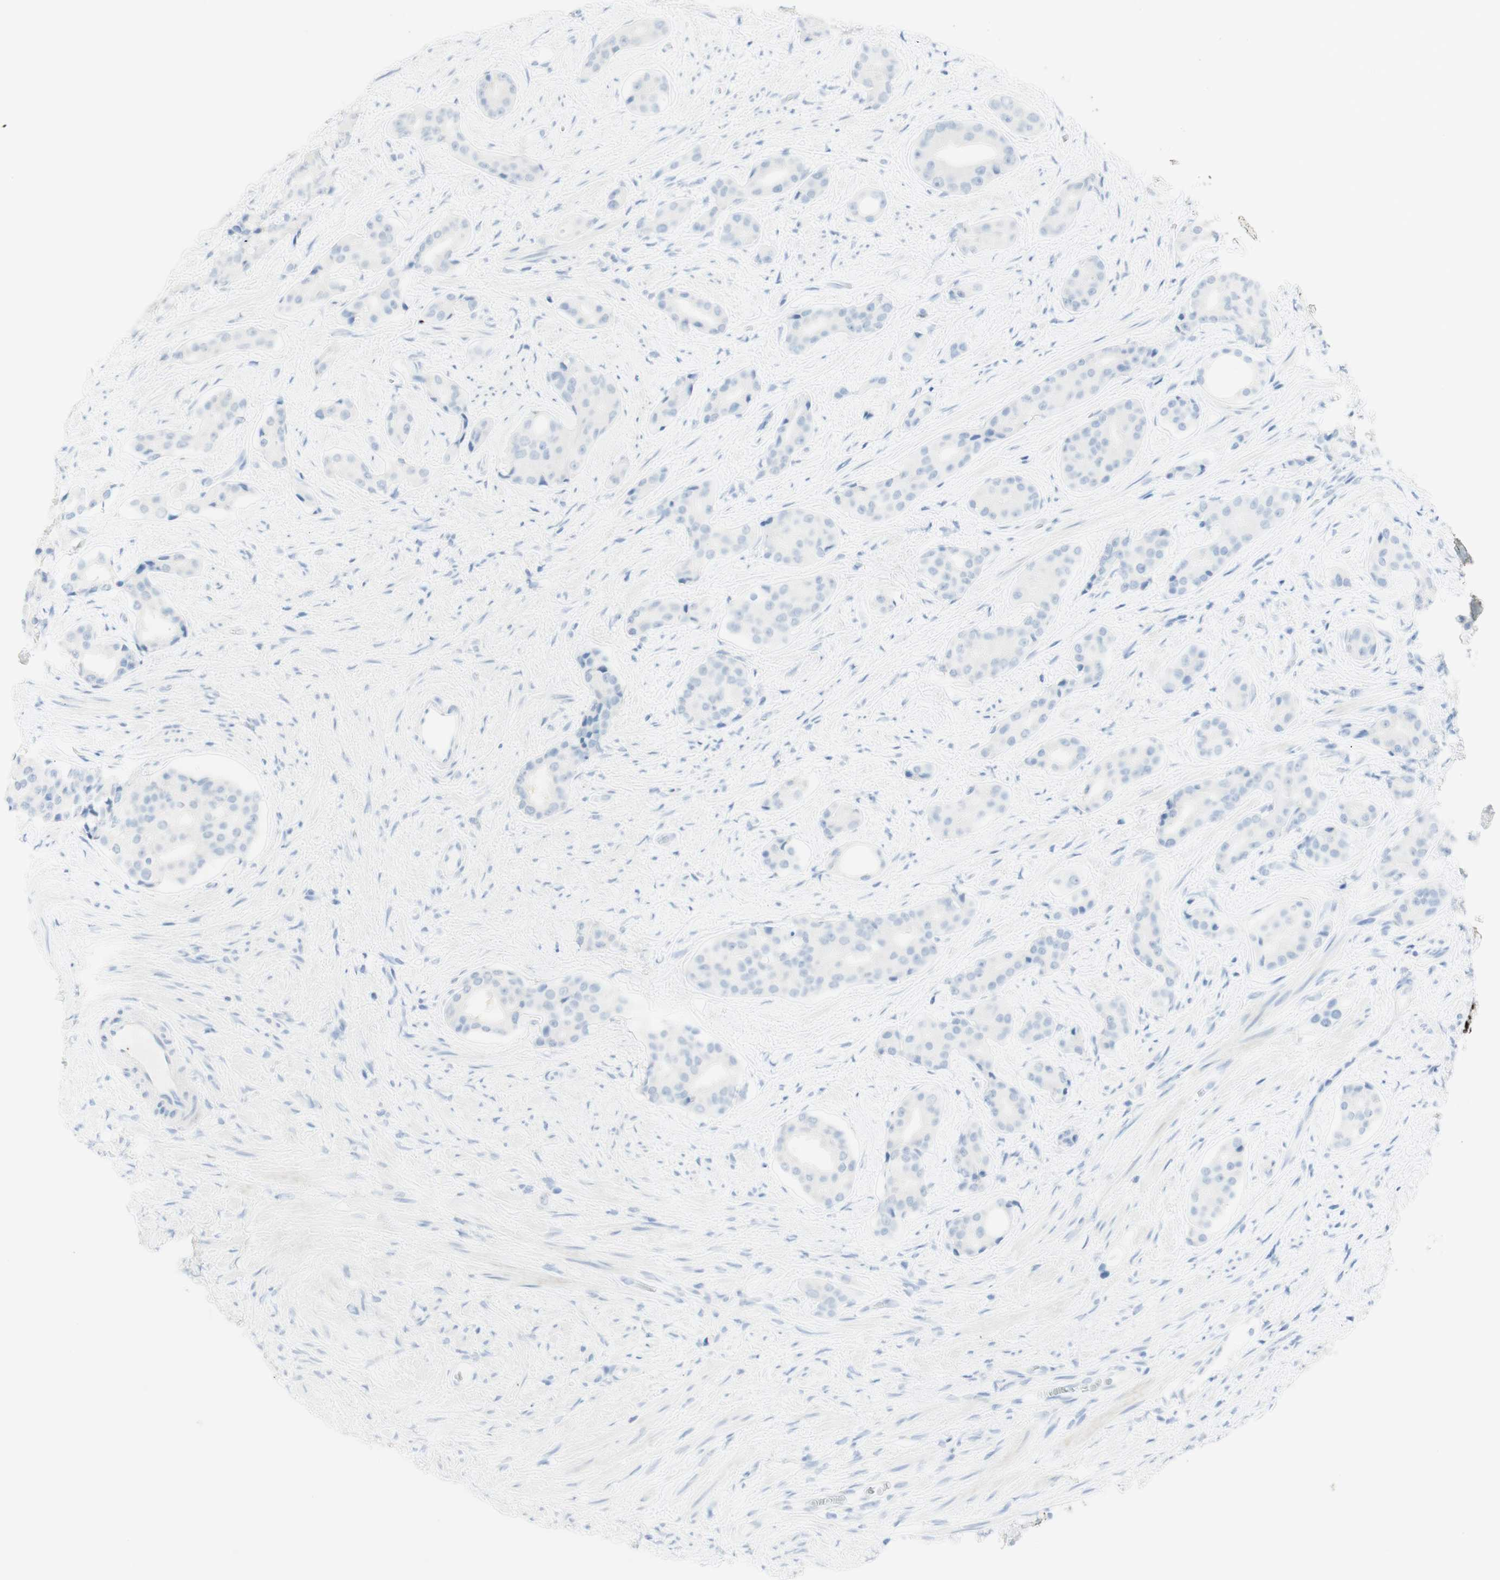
{"staining": {"intensity": "negative", "quantity": "none", "location": "none"}, "tissue": "prostate cancer", "cell_type": "Tumor cells", "image_type": "cancer", "snomed": [{"axis": "morphology", "description": "Adenocarcinoma, High grade"}, {"axis": "topography", "description": "Prostate"}], "caption": "The immunohistochemistry histopathology image has no significant positivity in tumor cells of prostate cancer (high-grade adenocarcinoma) tissue.", "gene": "TPO", "patient": {"sex": "male", "age": 71}}